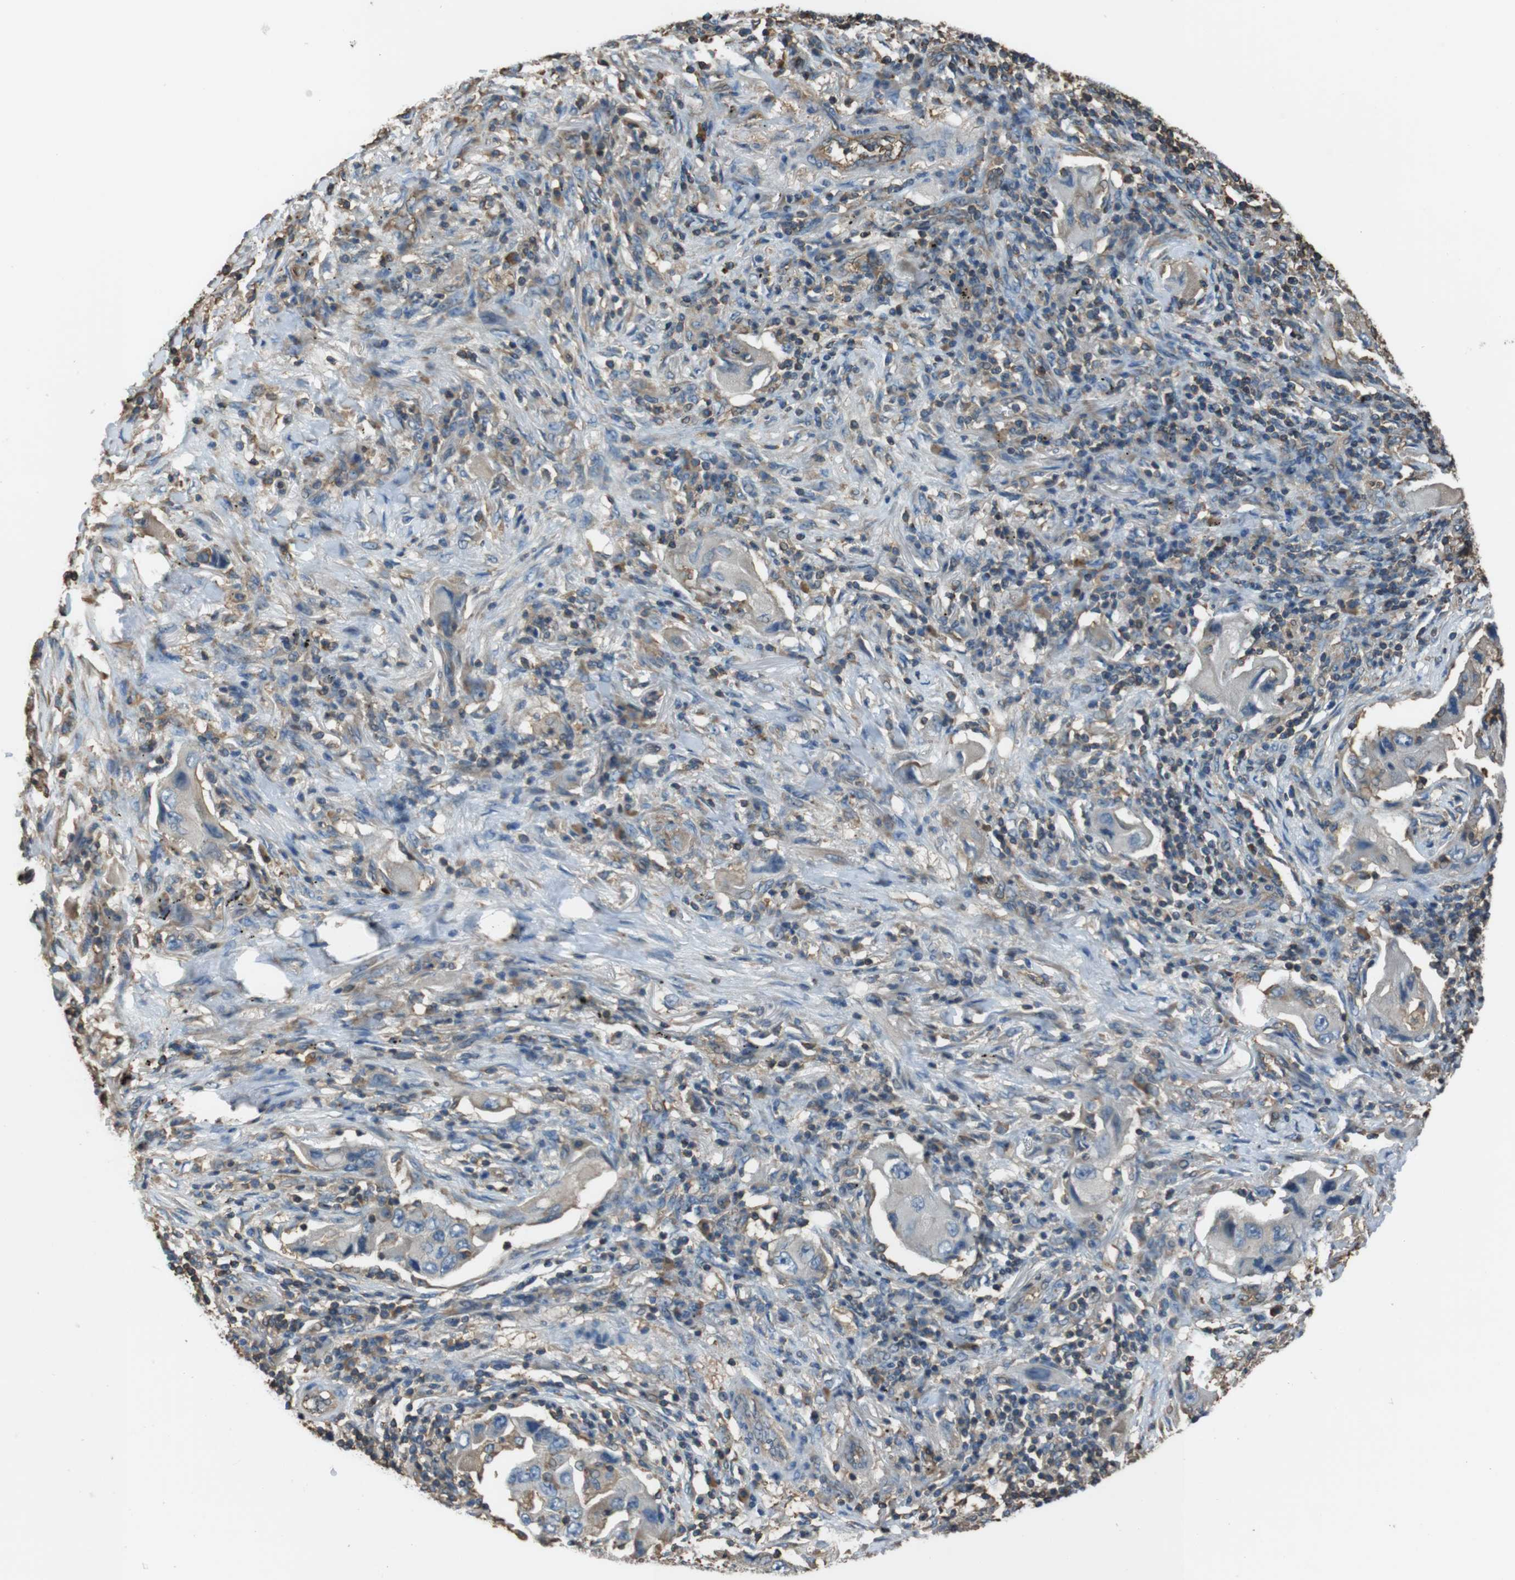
{"staining": {"intensity": "weak", "quantity": "<25%", "location": "cytoplasmic/membranous"}, "tissue": "lung cancer", "cell_type": "Tumor cells", "image_type": "cancer", "snomed": [{"axis": "morphology", "description": "Adenocarcinoma, NOS"}, {"axis": "topography", "description": "Lung"}], "caption": "Immunohistochemistry (IHC) of lung adenocarcinoma shows no expression in tumor cells.", "gene": "FCAR", "patient": {"sex": "female", "age": 65}}